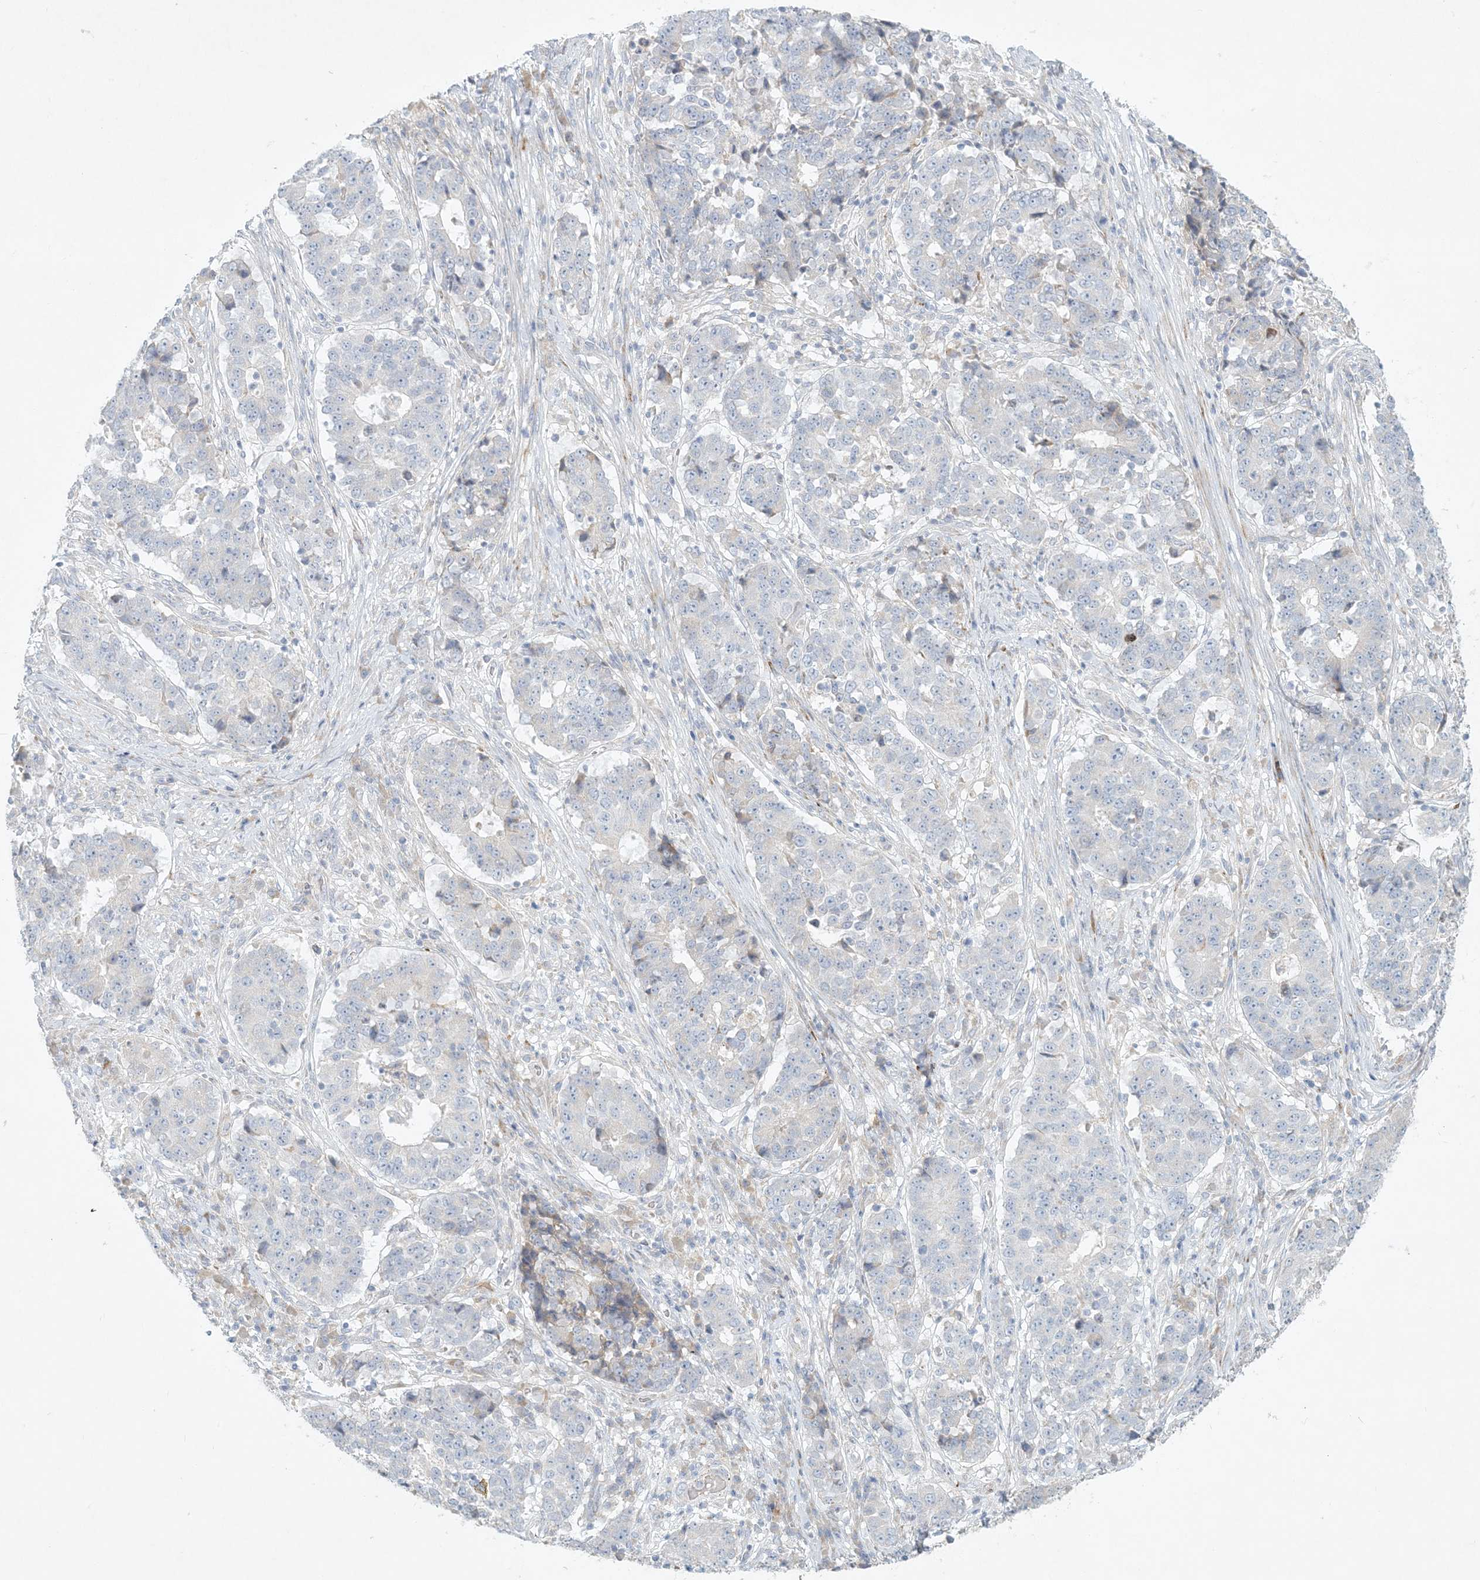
{"staining": {"intensity": "negative", "quantity": "none", "location": "none"}, "tissue": "stomach cancer", "cell_type": "Tumor cells", "image_type": "cancer", "snomed": [{"axis": "morphology", "description": "Adenocarcinoma, NOS"}, {"axis": "topography", "description": "Stomach"}], "caption": "The immunohistochemistry histopathology image has no significant expression in tumor cells of stomach cancer tissue.", "gene": "ZNF385D", "patient": {"sex": "male", "age": 59}}